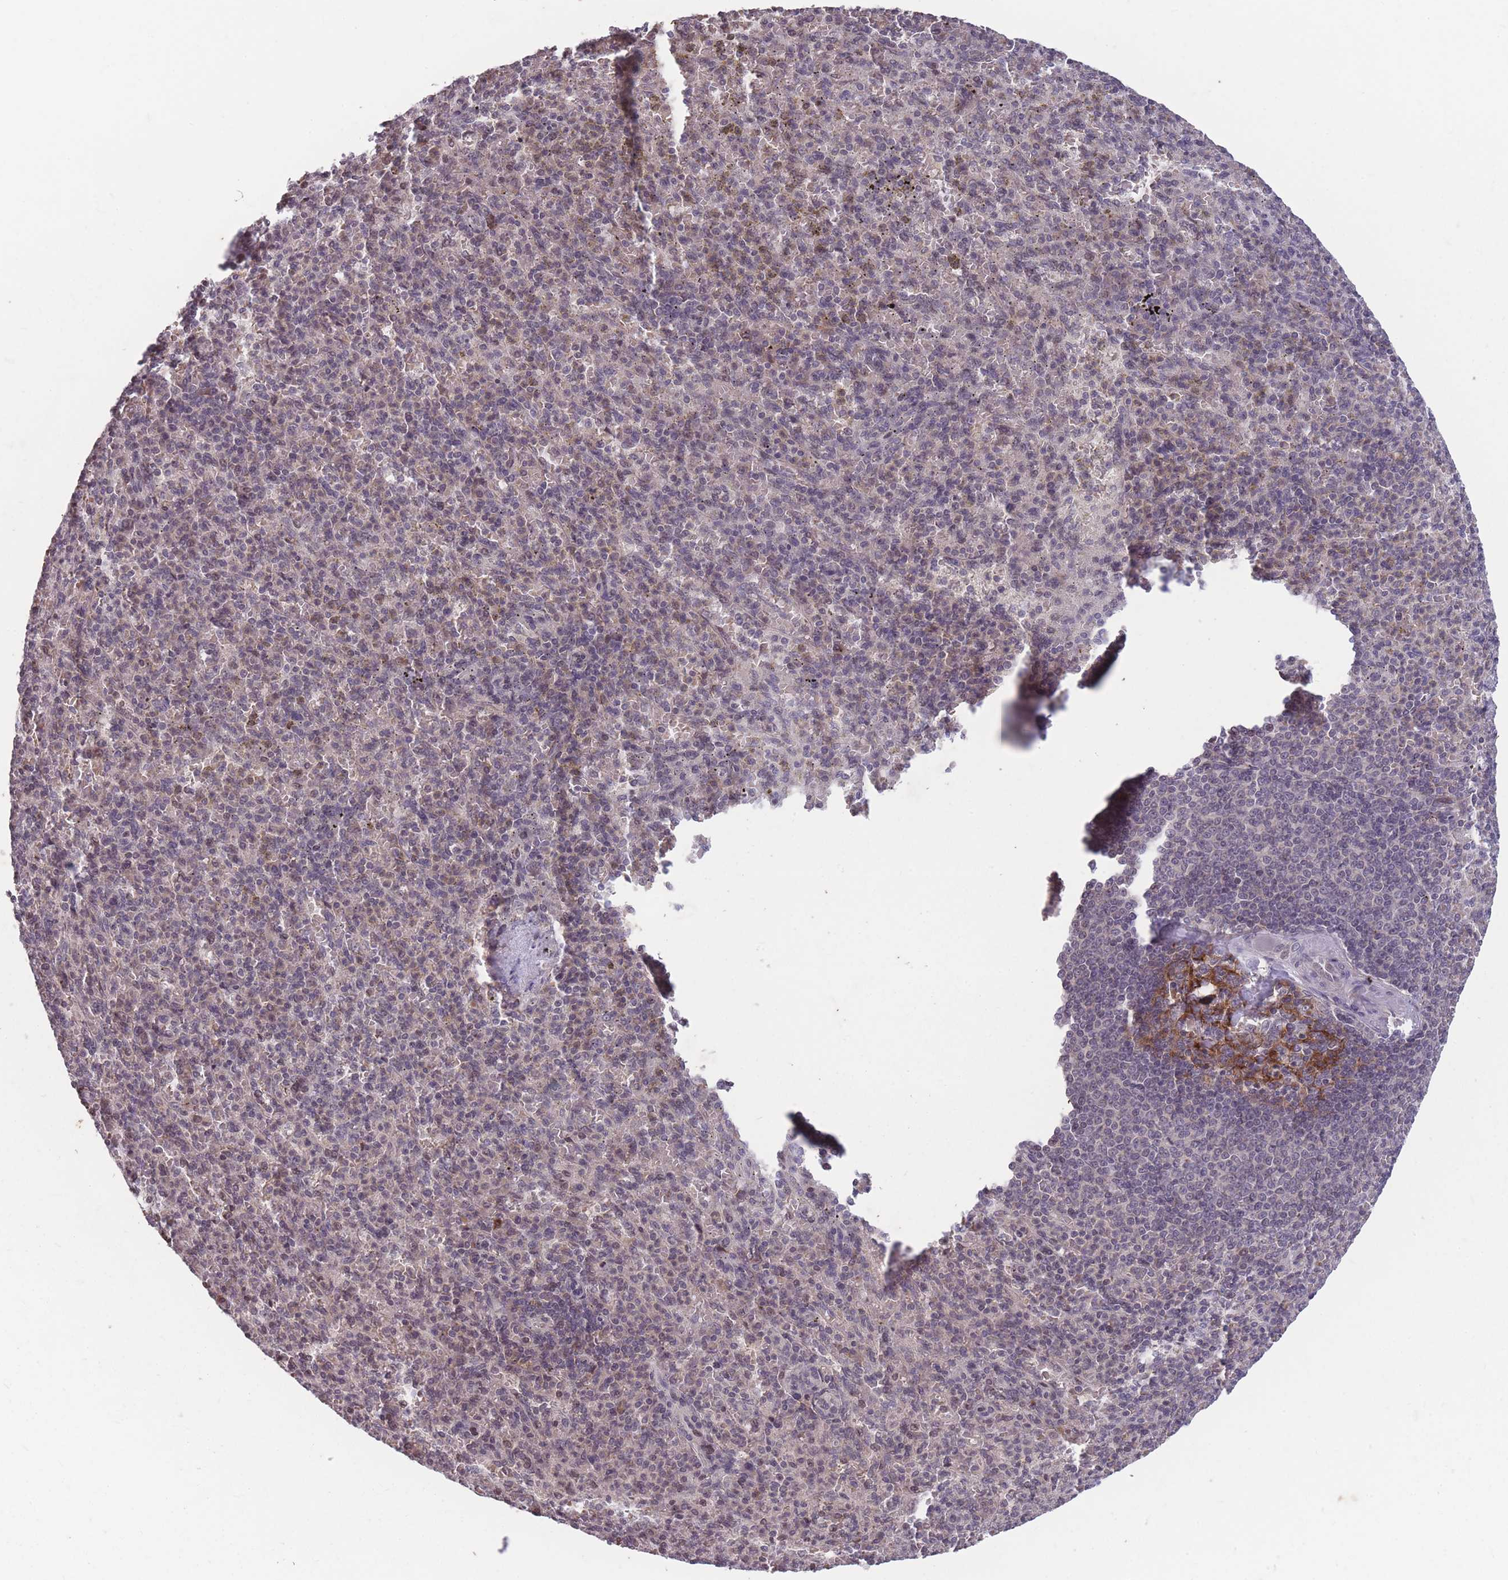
{"staining": {"intensity": "negative", "quantity": "none", "location": "none"}, "tissue": "spleen", "cell_type": "Cells in red pulp", "image_type": "normal", "snomed": [{"axis": "morphology", "description": "Normal tissue, NOS"}, {"axis": "topography", "description": "Spleen"}], "caption": "This is an IHC image of unremarkable human spleen. There is no expression in cells in red pulp.", "gene": "GGT5", "patient": {"sex": "female", "age": 74}}